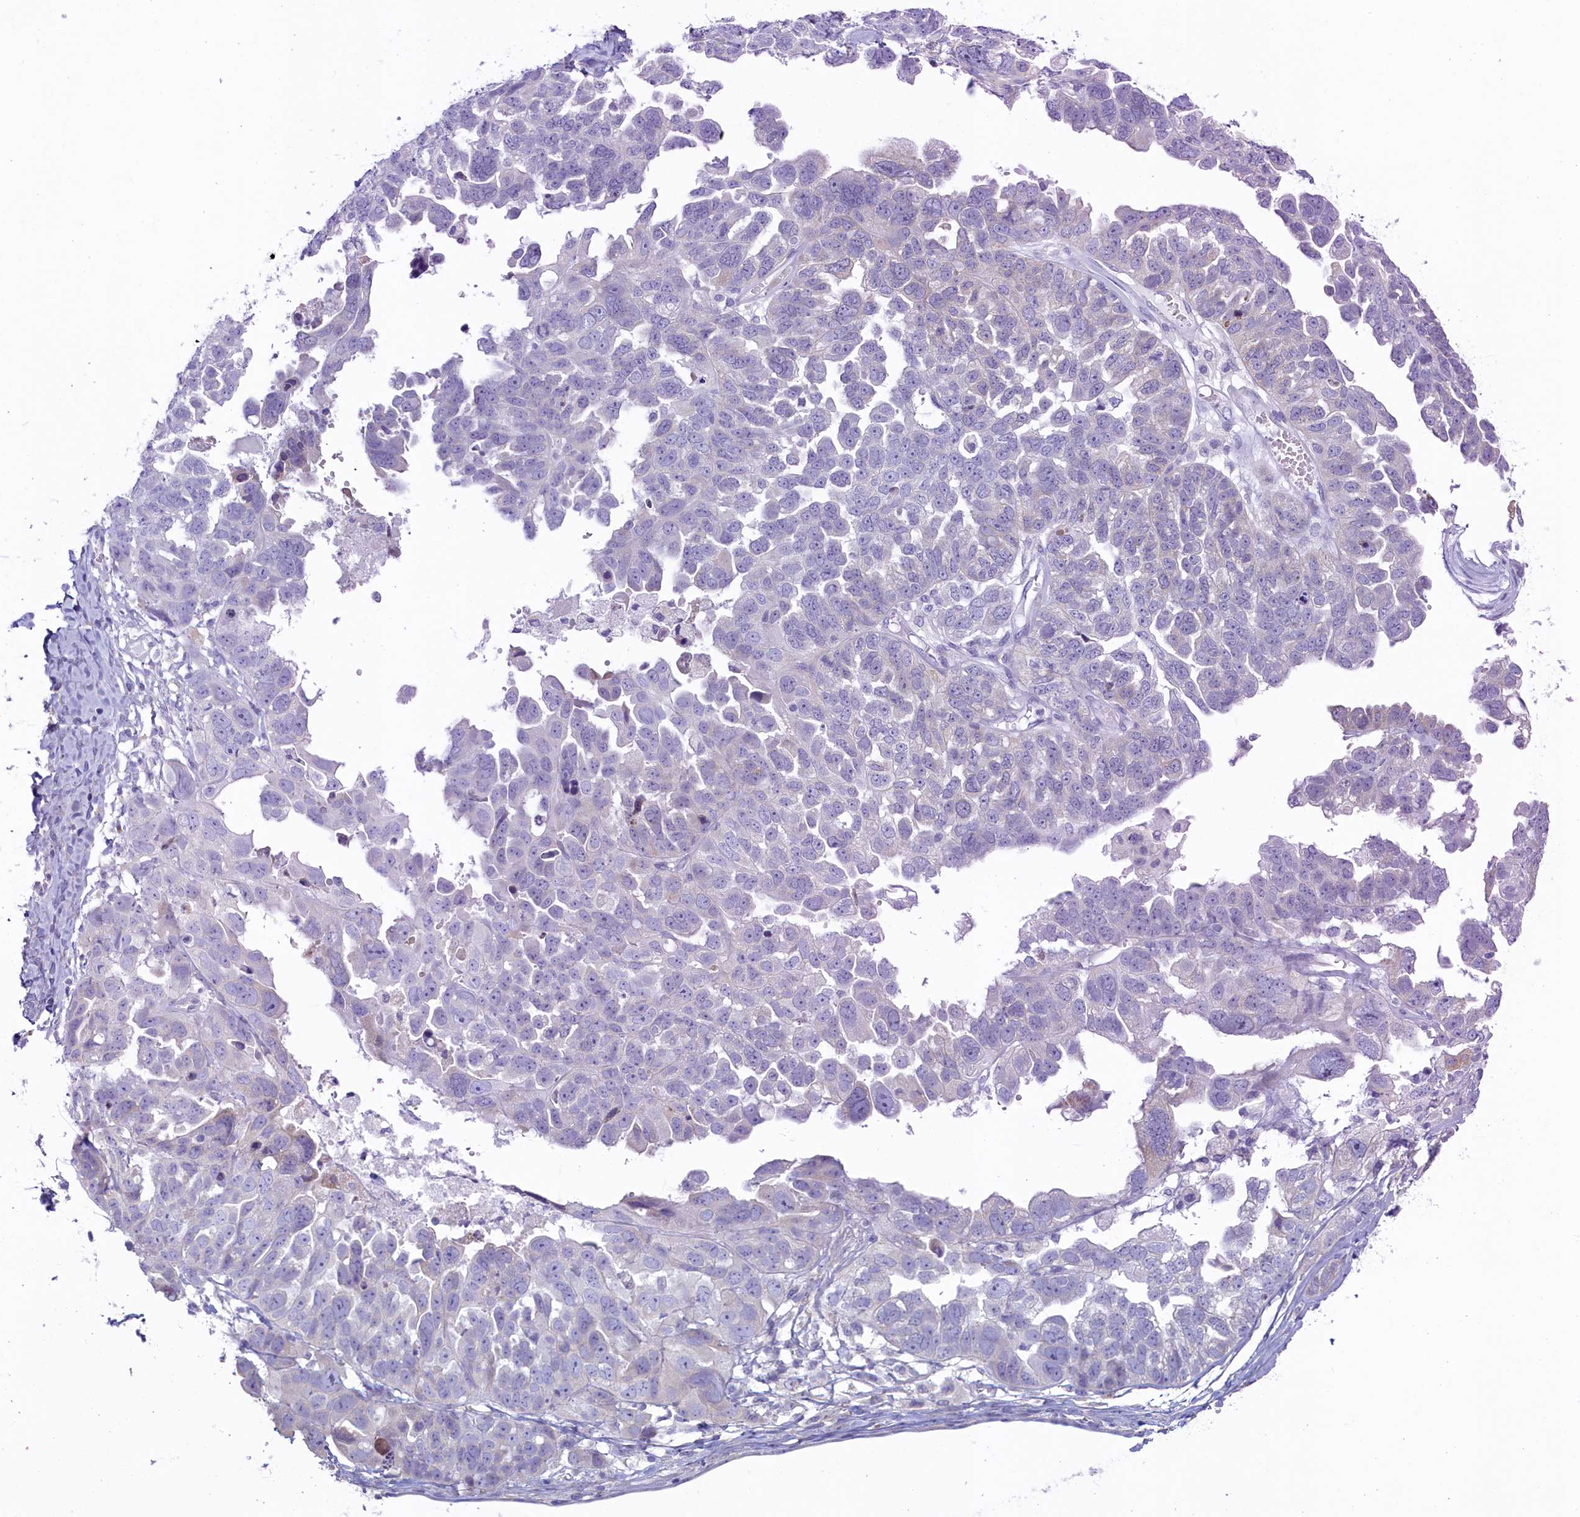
{"staining": {"intensity": "negative", "quantity": "none", "location": "none"}, "tissue": "ovarian cancer", "cell_type": "Tumor cells", "image_type": "cancer", "snomed": [{"axis": "morphology", "description": "Cystadenocarcinoma, serous, NOS"}, {"axis": "topography", "description": "Ovary"}], "caption": "This is an immunohistochemistry (IHC) histopathology image of serous cystadenocarcinoma (ovarian). There is no expression in tumor cells.", "gene": "SKA3", "patient": {"sex": "female", "age": 79}}